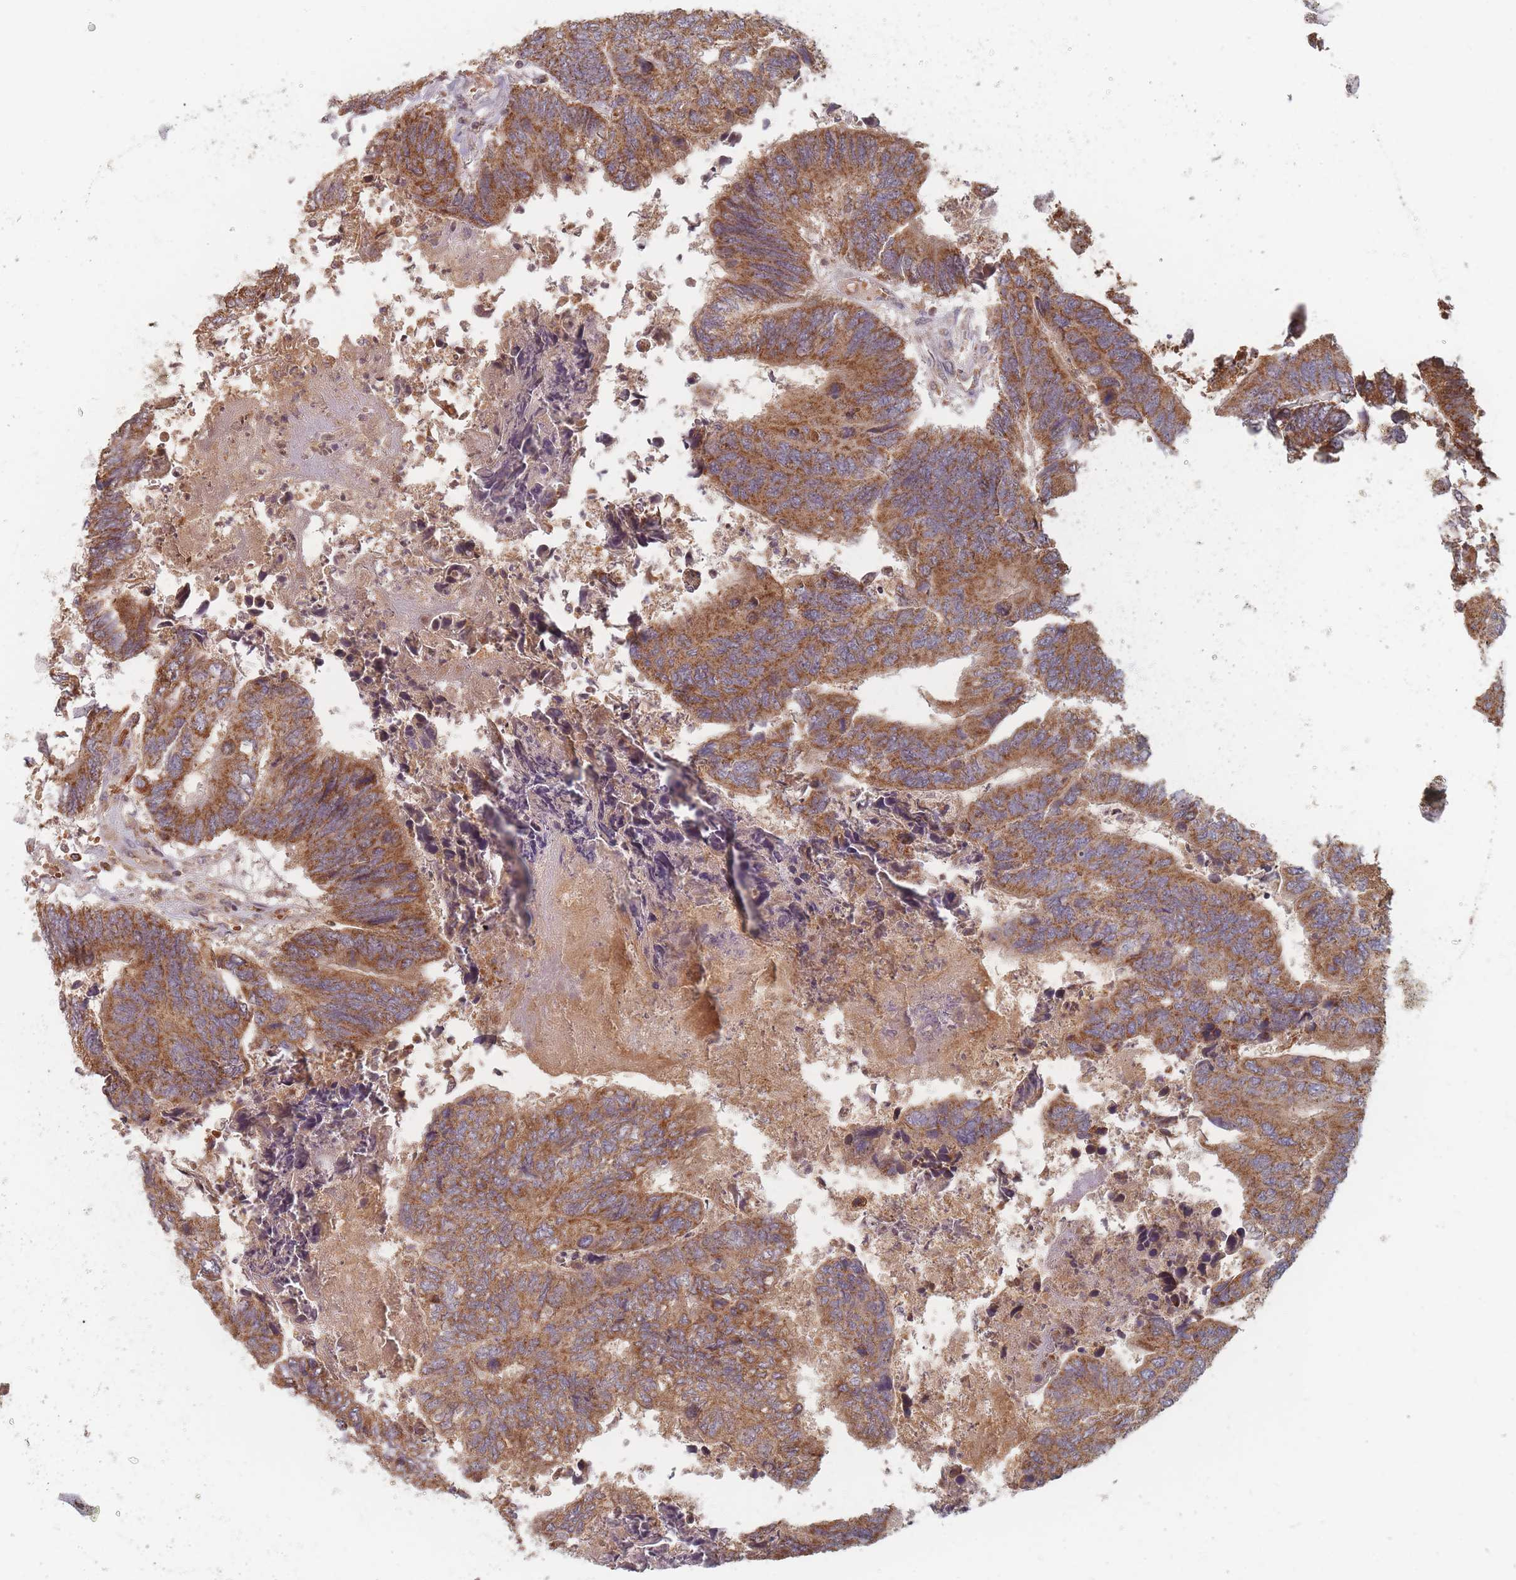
{"staining": {"intensity": "moderate", "quantity": ">75%", "location": "cytoplasmic/membranous"}, "tissue": "colorectal cancer", "cell_type": "Tumor cells", "image_type": "cancer", "snomed": [{"axis": "morphology", "description": "Adenocarcinoma, NOS"}, {"axis": "topography", "description": "Colon"}], "caption": "Colorectal cancer (adenocarcinoma) stained for a protein (brown) displays moderate cytoplasmic/membranous positive positivity in approximately >75% of tumor cells.", "gene": "OR2M4", "patient": {"sex": "female", "age": 67}}